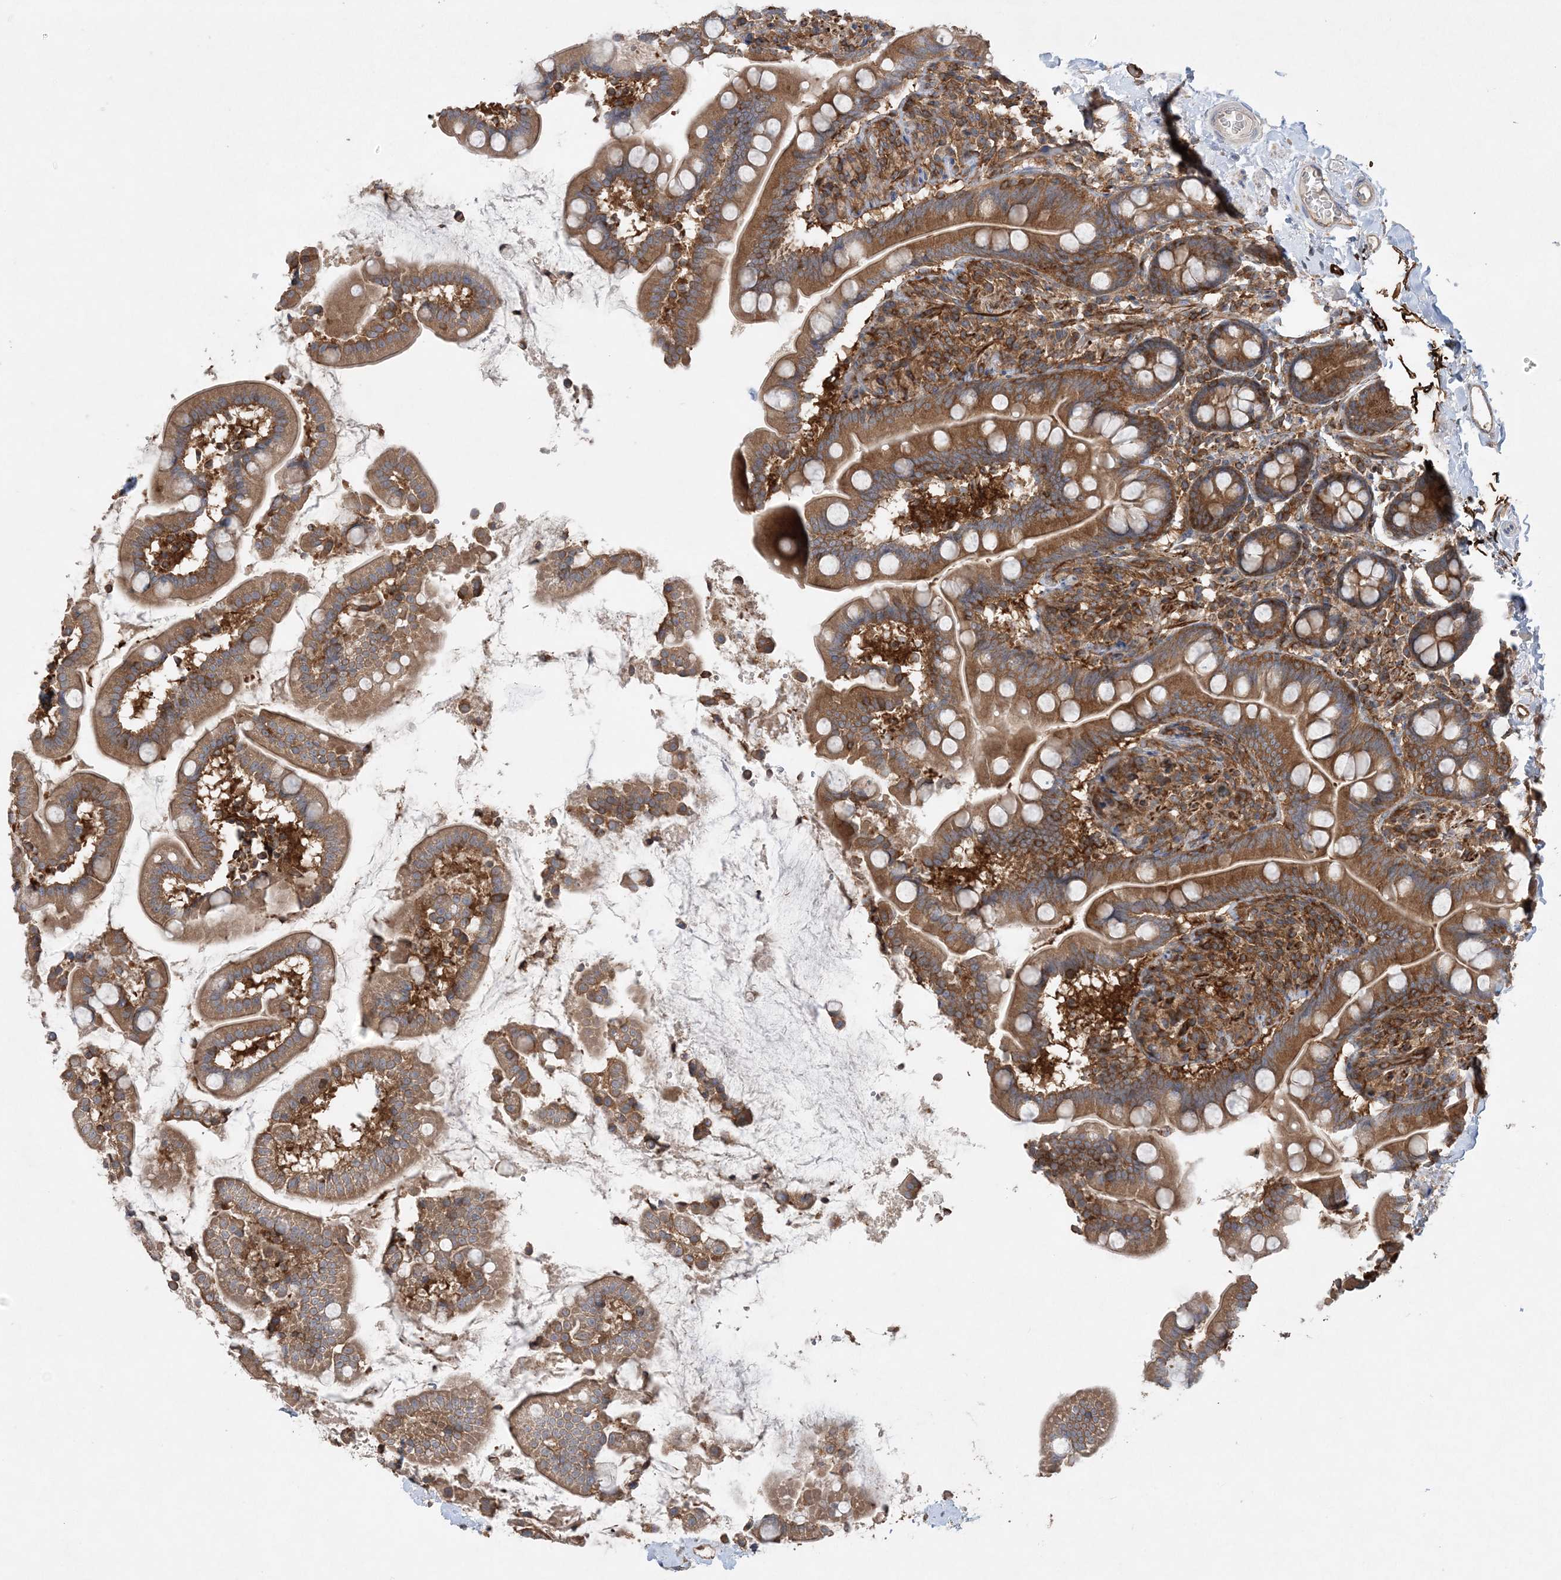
{"staining": {"intensity": "moderate", "quantity": ">75%", "location": "cytoplasmic/membranous"}, "tissue": "small intestine", "cell_type": "Glandular cells", "image_type": "normal", "snomed": [{"axis": "morphology", "description": "Normal tissue, NOS"}, {"axis": "topography", "description": "Small intestine"}], "caption": "IHC histopathology image of unremarkable human small intestine stained for a protein (brown), which exhibits medium levels of moderate cytoplasmic/membranous staining in about >75% of glandular cells.", "gene": "ACAP2", "patient": {"sex": "female", "age": 64}}